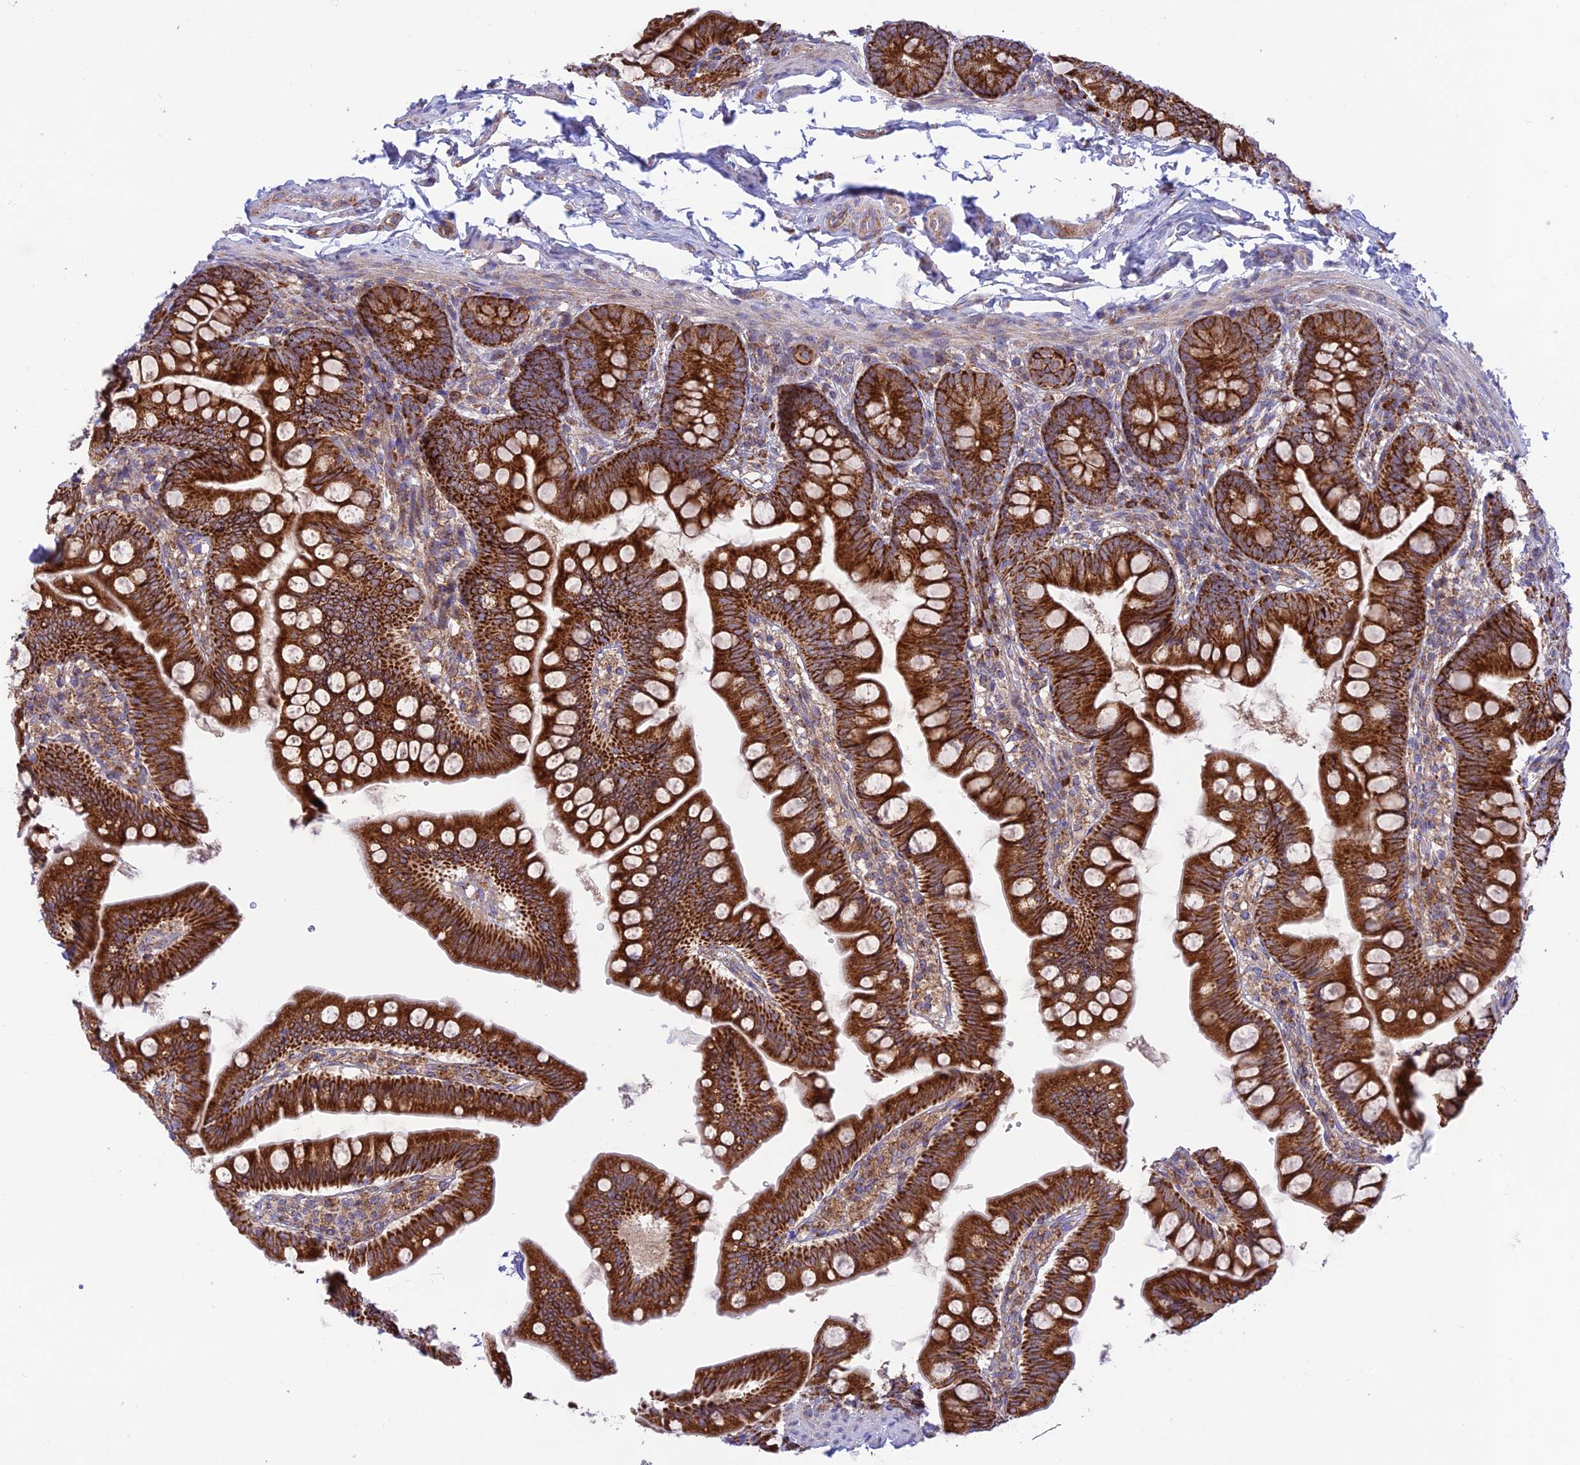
{"staining": {"intensity": "strong", "quantity": ">75%", "location": "cytoplasmic/membranous"}, "tissue": "small intestine", "cell_type": "Glandular cells", "image_type": "normal", "snomed": [{"axis": "morphology", "description": "Normal tissue, NOS"}, {"axis": "topography", "description": "Small intestine"}], "caption": "Protein analysis of unremarkable small intestine reveals strong cytoplasmic/membranous positivity in approximately >75% of glandular cells.", "gene": "UAP1L1", "patient": {"sex": "male", "age": 7}}